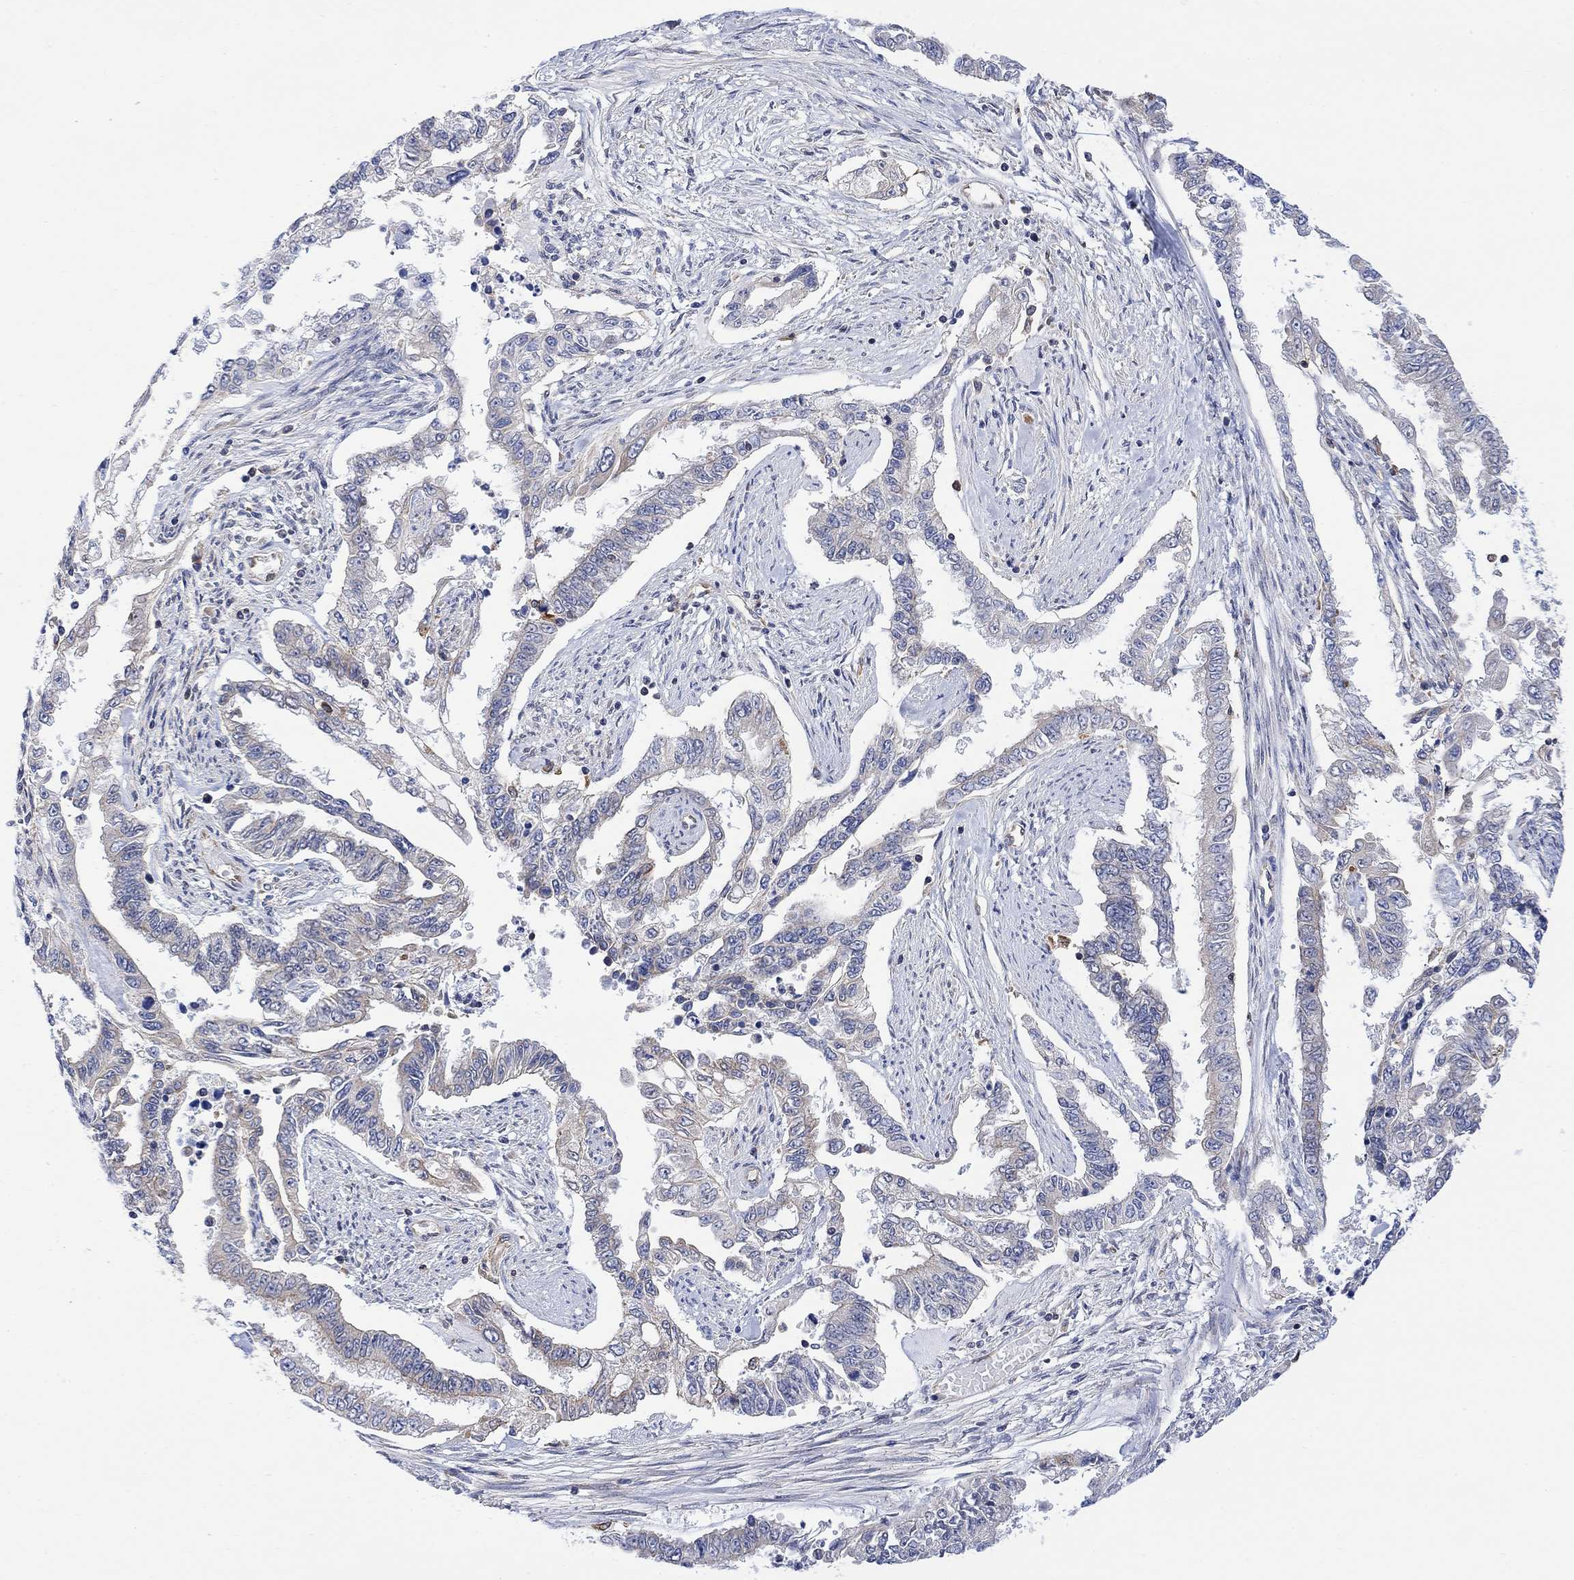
{"staining": {"intensity": "weak", "quantity": "<25%", "location": "cytoplasmic/membranous"}, "tissue": "endometrial cancer", "cell_type": "Tumor cells", "image_type": "cancer", "snomed": [{"axis": "morphology", "description": "Adenocarcinoma, NOS"}, {"axis": "topography", "description": "Uterus"}], "caption": "There is no significant expression in tumor cells of endometrial cancer. (Brightfield microscopy of DAB (3,3'-diaminobenzidine) immunohistochemistry (IHC) at high magnification).", "gene": "GBP5", "patient": {"sex": "female", "age": 59}}